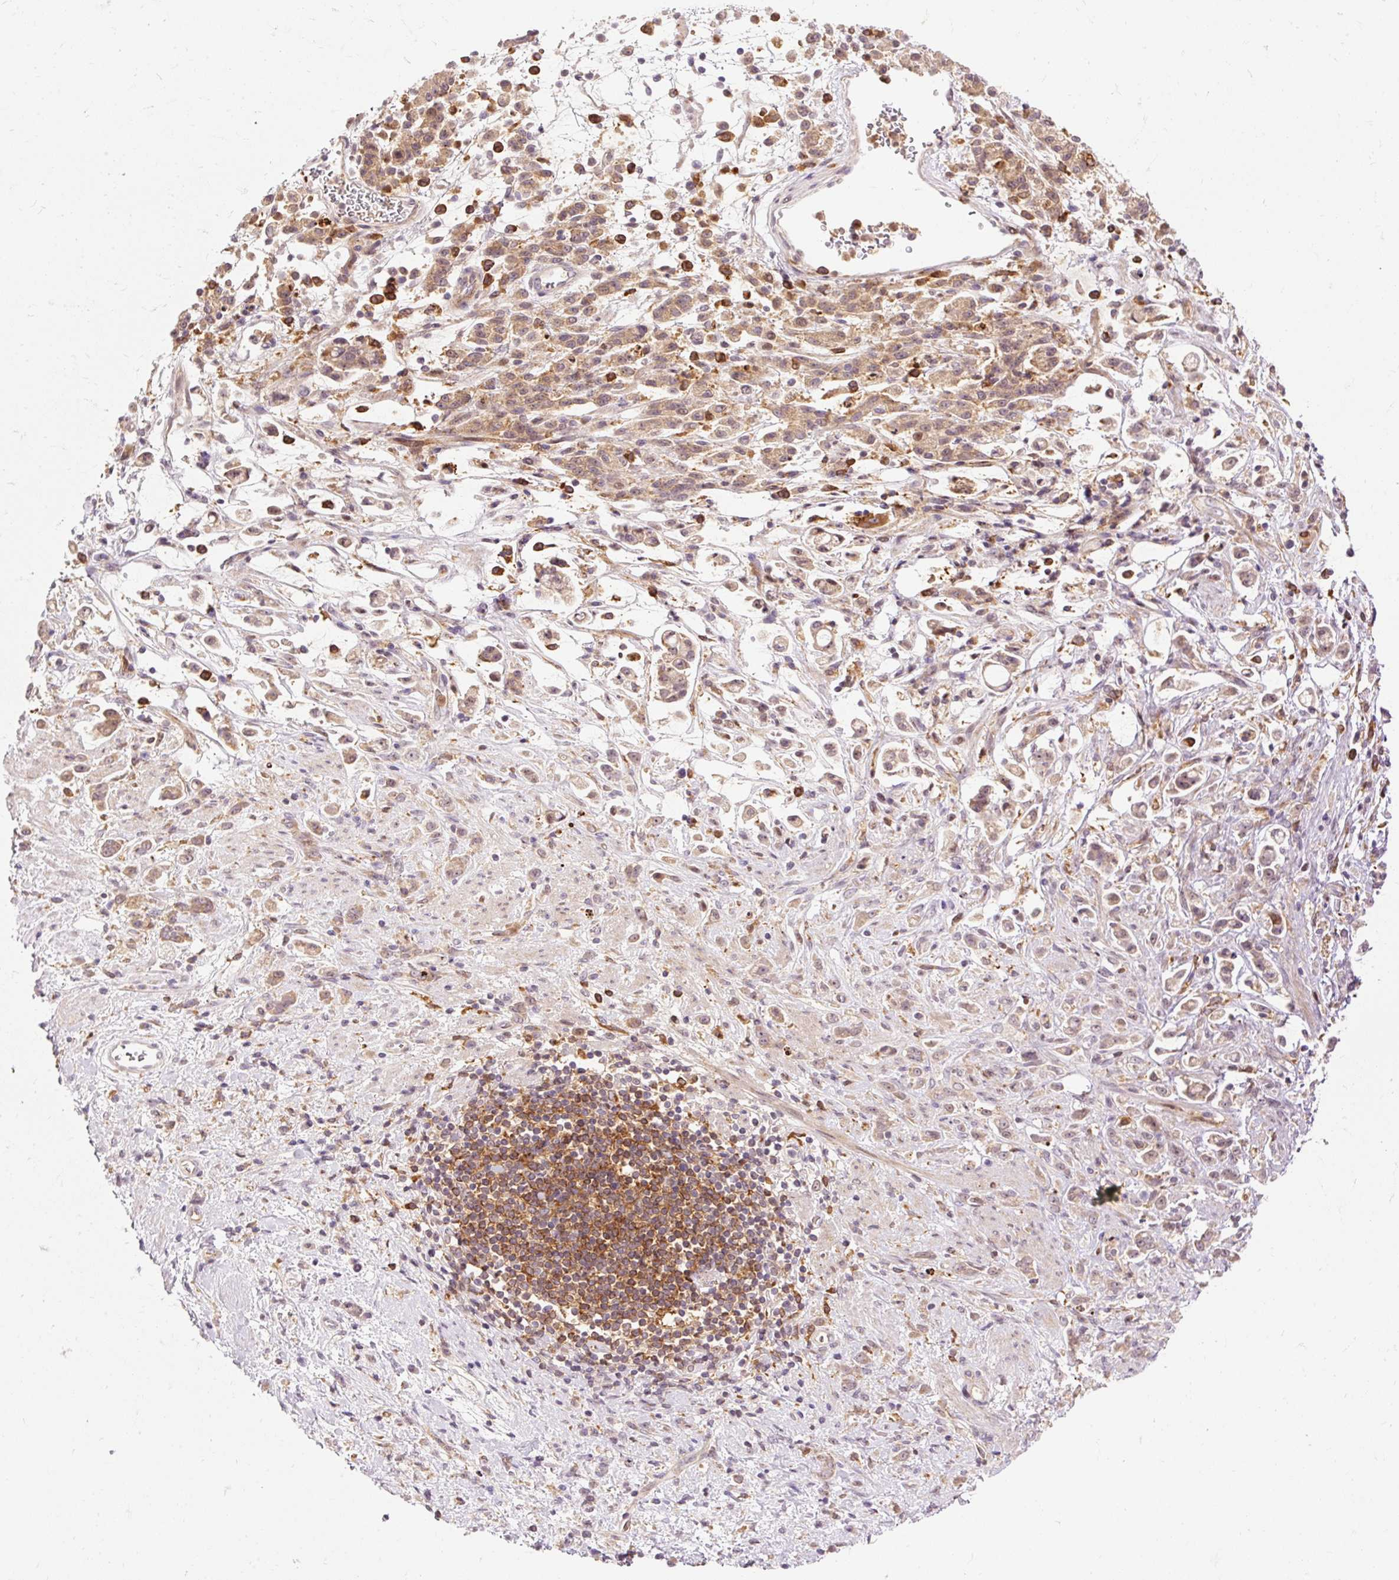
{"staining": {"intensity": "moderate", "quantity": ">75%", "location": "cytoplasmic/membranous"}, "tissue": "stomach cancer", "cell_type": "Tumor cells", "image_type": "cancer", "snomed": [{"axis": "morphology", "description": "Adenocarcinoma, NOS"}, {"axis": "topography", "description": "Stomach"}], "caption": "Protein staining of stomach adenocarcinoma tissue demonstrates moderate cytoplasmic/membranous expression in about >75% of tumor cells.", "gene": "CEBPZ", "patient": {"sex": "female", "age": 60}}